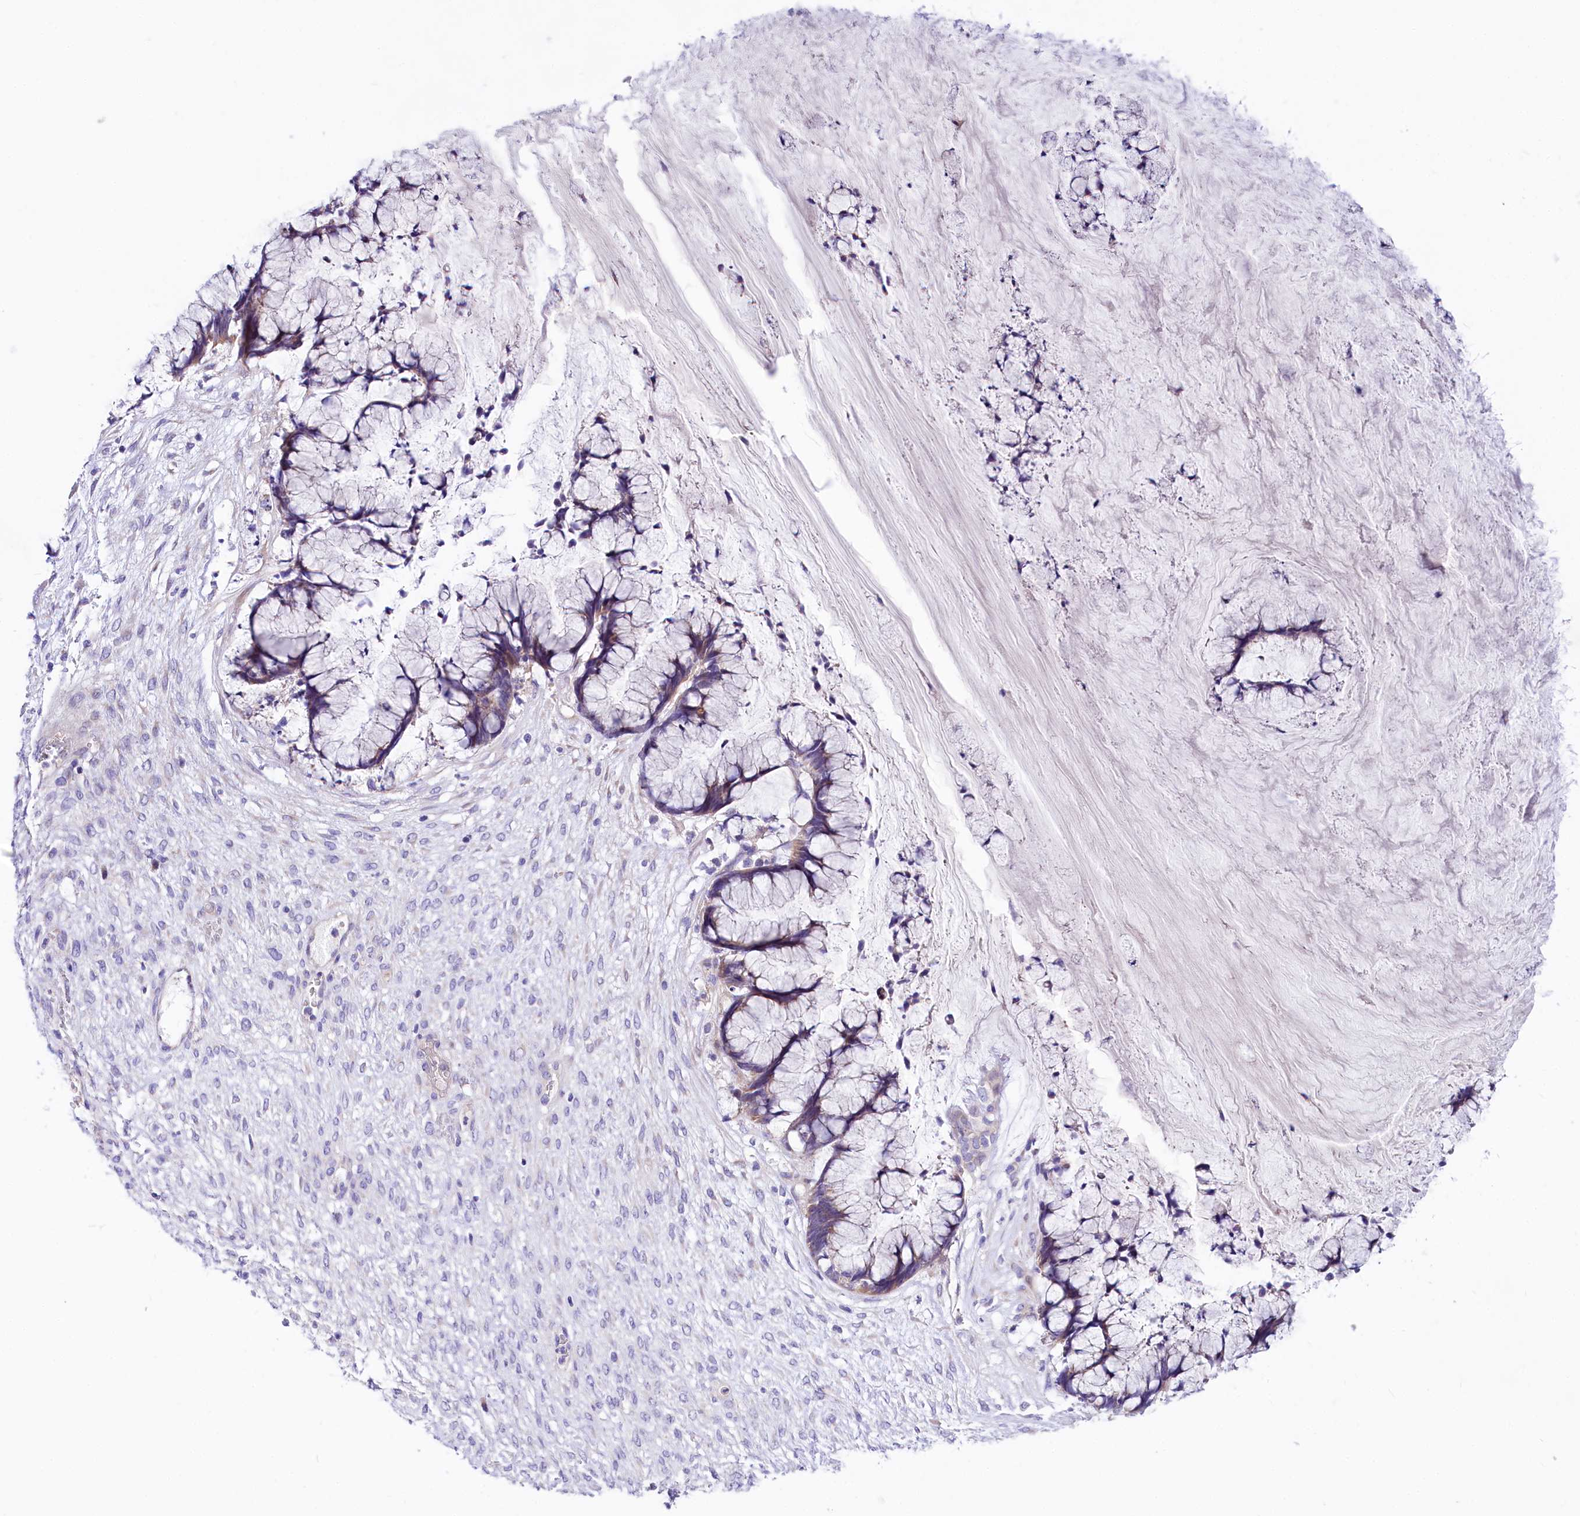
{"staining": {"intensity": "negative", "quantity": "none", "location": "none"}, "tissue": "ovarian cancer", "cell_type": "Tumor cells", "image_type": "cancer", "snomed": [{"axis": "morphology", "description": "Cystadenocarcinoma, mucinous, NOS"}, {"axis": "topography", "description": "Ovary"}], "caption": "A photomicrograph of human ovarian cancer is negative for staining in tumor cells. (DAB (3,3'-diaminobenzidine) immunohistochemistry, high magnification).", "gene": "ABHD5", "patient": {"sex": "female", "age": 42}}